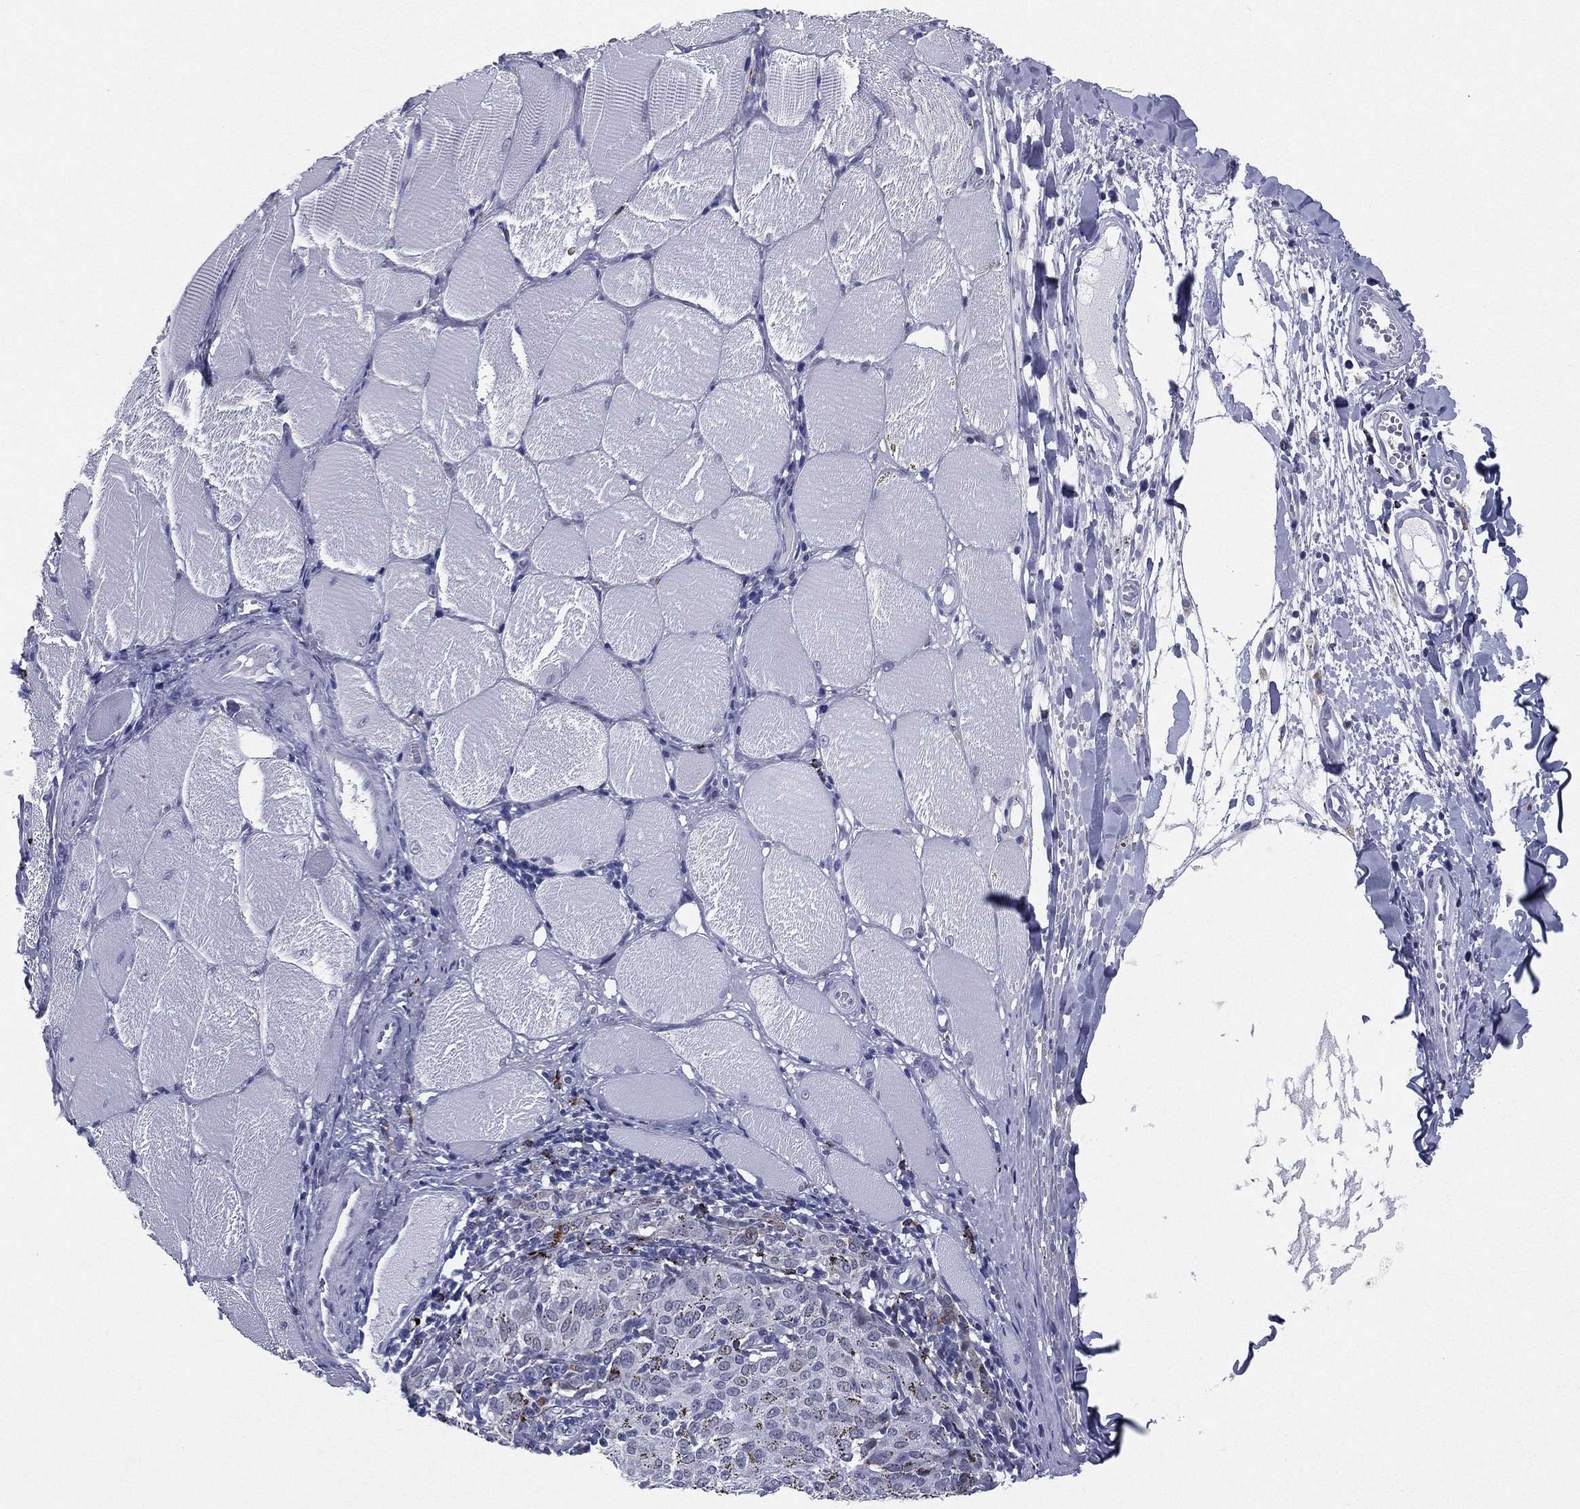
{"staining": {"intensity": "negative", "quantity": "none", "location": "none"}, "tissue": "melanoma", "cell_type": "Tumor cells", "image_type": "cancer", "snomed": [{"axis": "morphology", "description": "Malignant melanoma, NOS"}, {"axis": "topography", "description": "Skin"}], "caption": "The photomicrograph shows no significant positivity in tumor cells of malignant melanoma. (DAB immunohistochemistry with hematoxylin counter stain).", "gene": "HLA-DOA", "patient": {"sex": "female", "age": 72}}